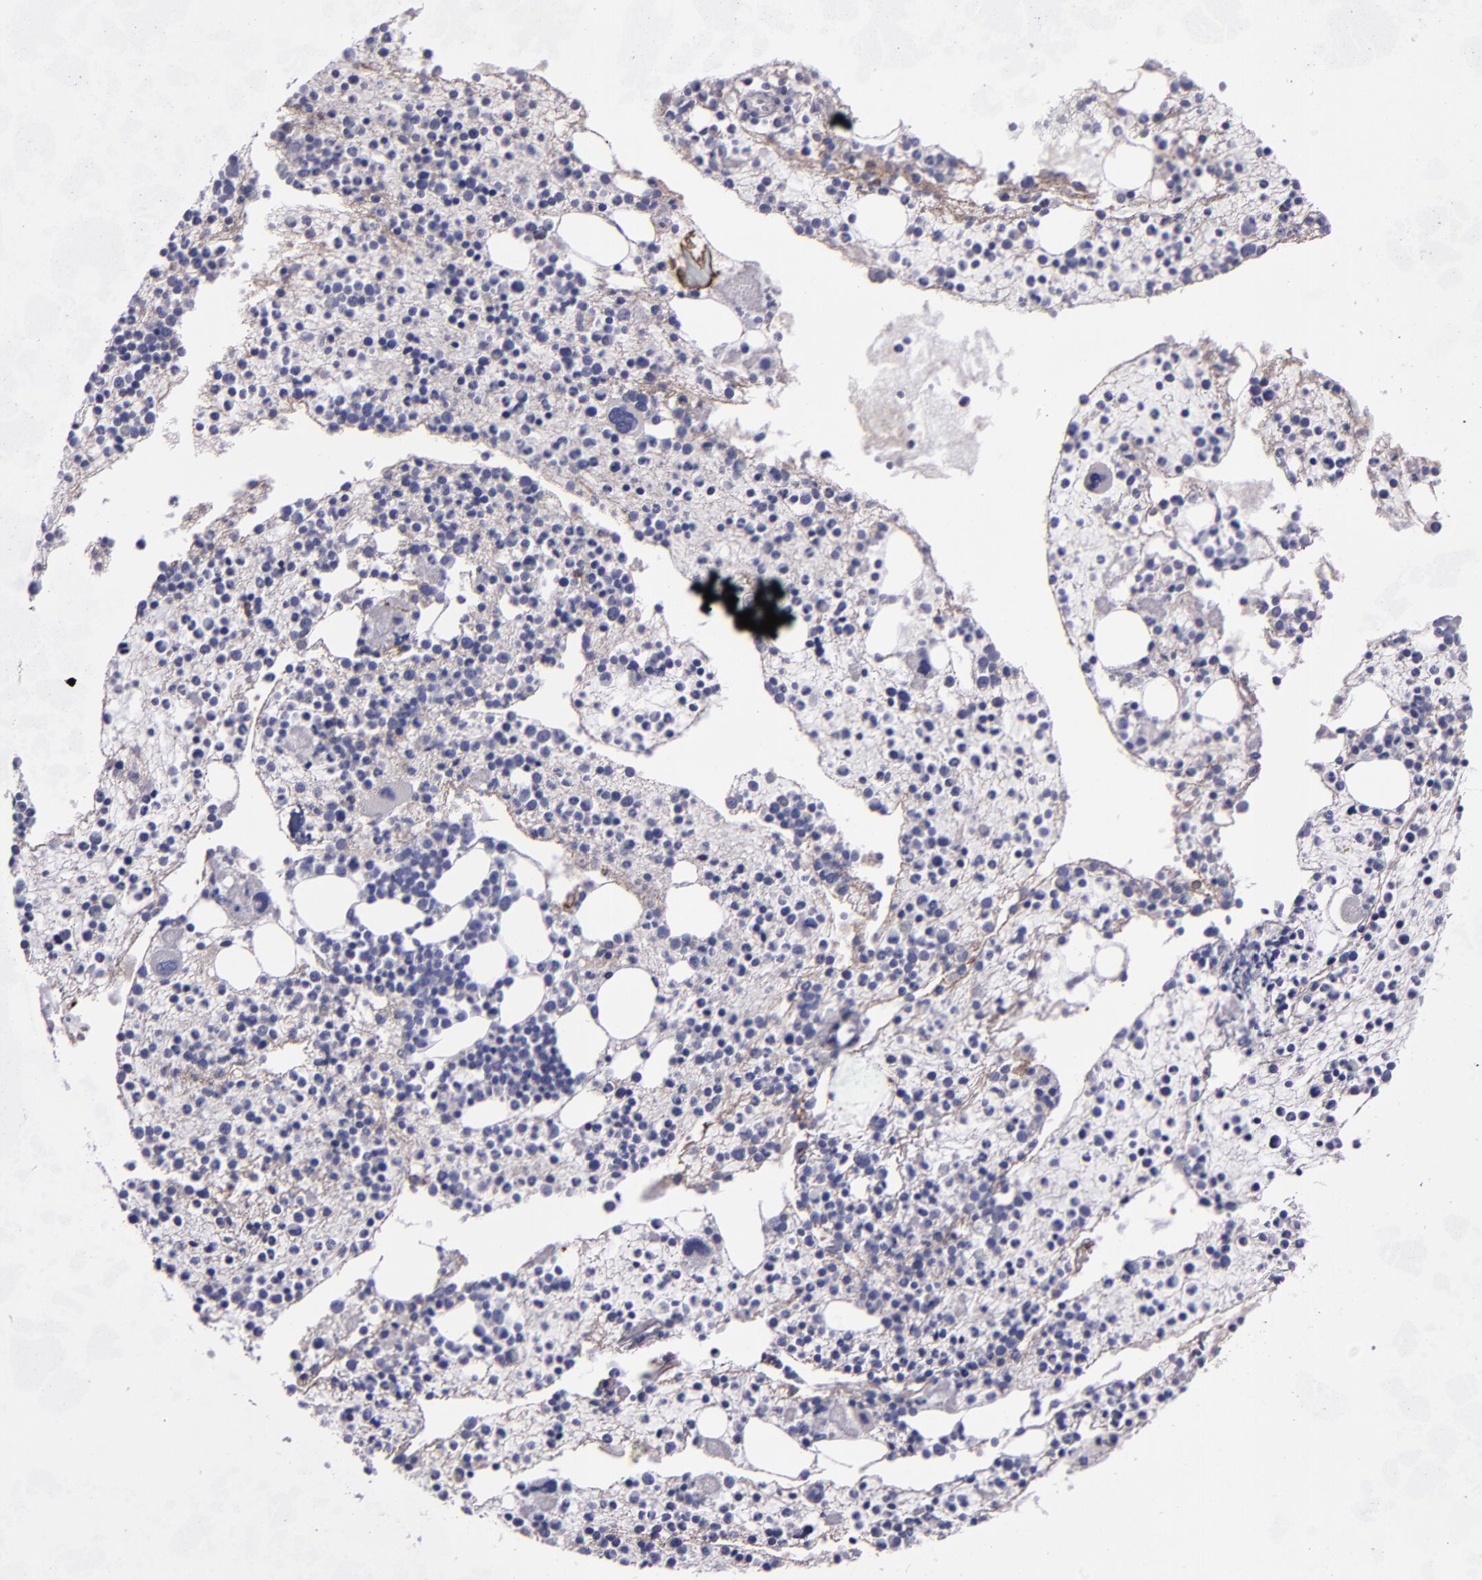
{"staining": {"intensity": "negative", "quantity": "none", "location": "none"}, "tissue": "bone marrow", "cell_type": "Hematopoietic cells", "image_type": "normal", "snomed": [{"axis": "morphology", "description": "Normal tissue, NOS"}, {"axis": "topography", "description": "Bone marrow"}], "caption": "The immunohistochemistry histopathology image has no significant staining in hematopoietic cells of bone marrow.", "gene": "MASP1", "patient": {"sex": "male", "age": 15}}